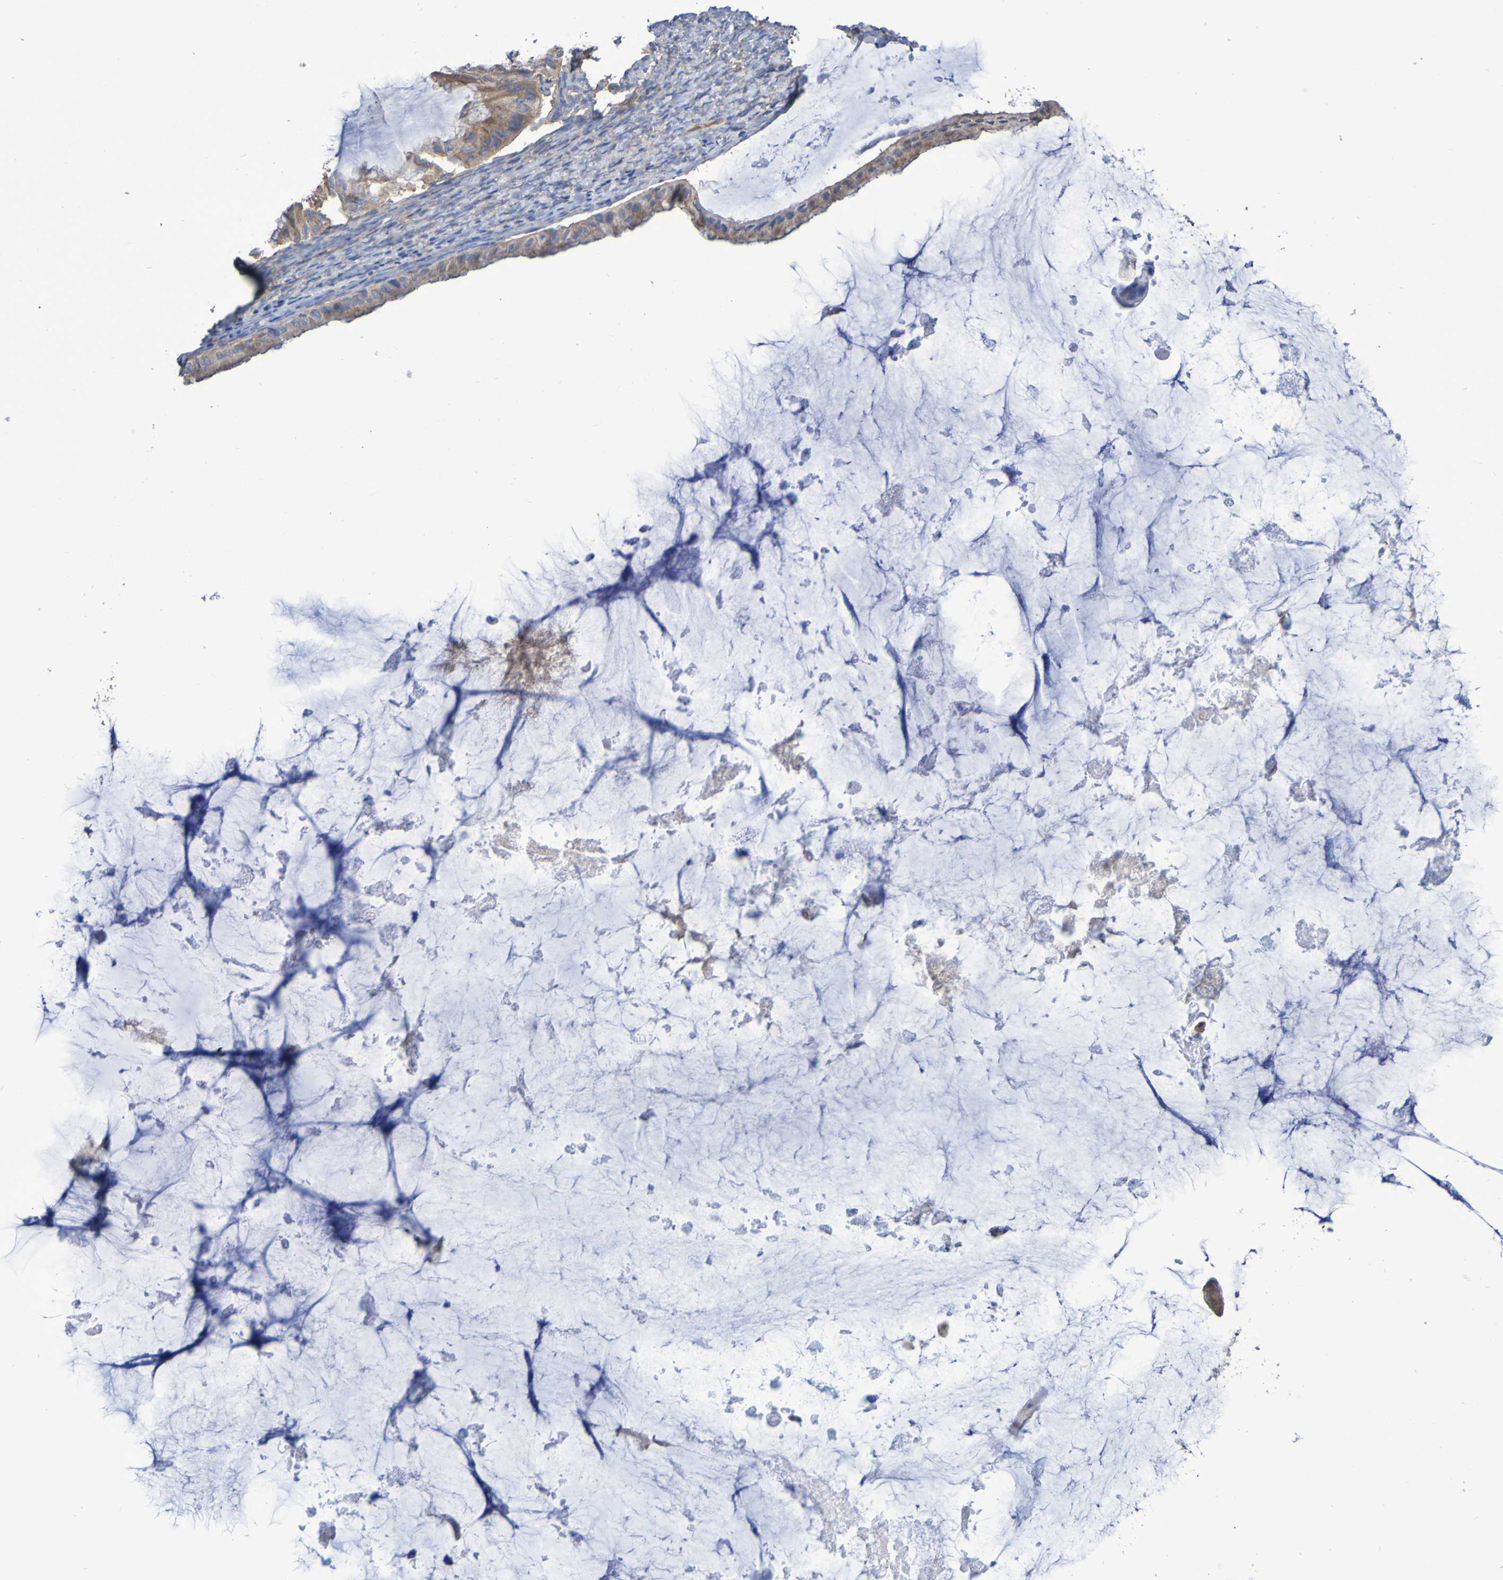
{"staining": {"intensity": "weak", "quantity": ">75%", "location": "cytoplasmic/membranous"}, "tissue": "ovarian cancer", "cell_type": "Tumor cells", "image_type": "cancer", "snomed": [{"axis": "morphology", "description": "Cystadenocarcinoma, mucinous, NOS"}, {"axis": "topography", "description": "Ovary"}], "caption": "IHC of human ovarian cancer (mucinous cystadenocarcinoma) reveals low levels of weak cytoplasmic/membranous positivity in about >75% of tumor cells.", "gene": "SYNJ1", "patient": {"sex": "female", "age": 61}}